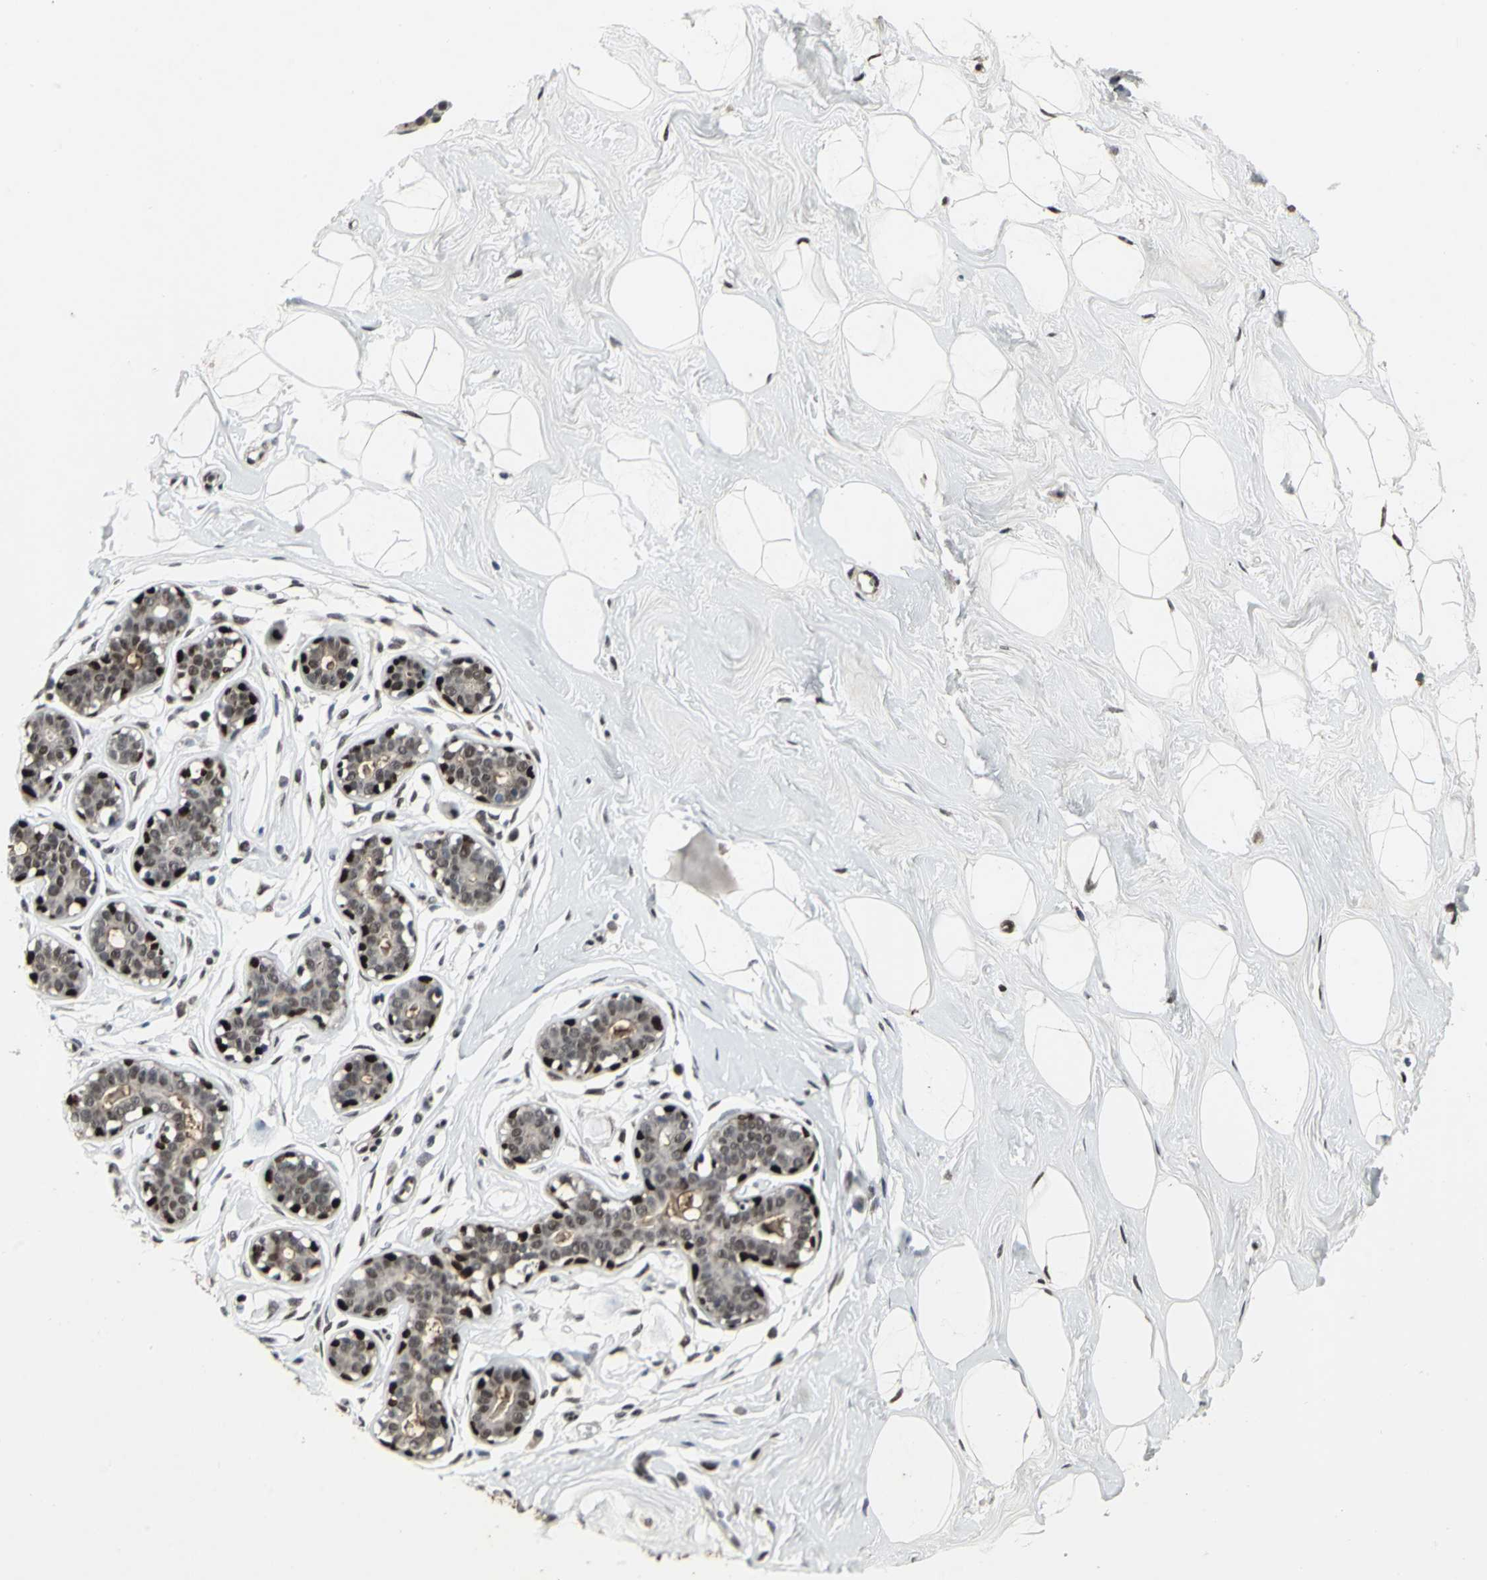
{"staining": {"intensity": "moderate", "quantity": ">75%", "location": "nuclear"}, "tissue": "breast", "cell_type": "Adipocytes", "image_type": "normal", "snomed": [{"axis": "morphology", "description": "Normal tissue, NOS"}, {"axis": "topography", "description": "Breast"}], "caption": "Human breast stained for a protein (brown) displays moderate nuclear positive expression in approximately >75% of adipocytes.", "gene": "SRF", "patient": {"sex": "female", "age": 23}}